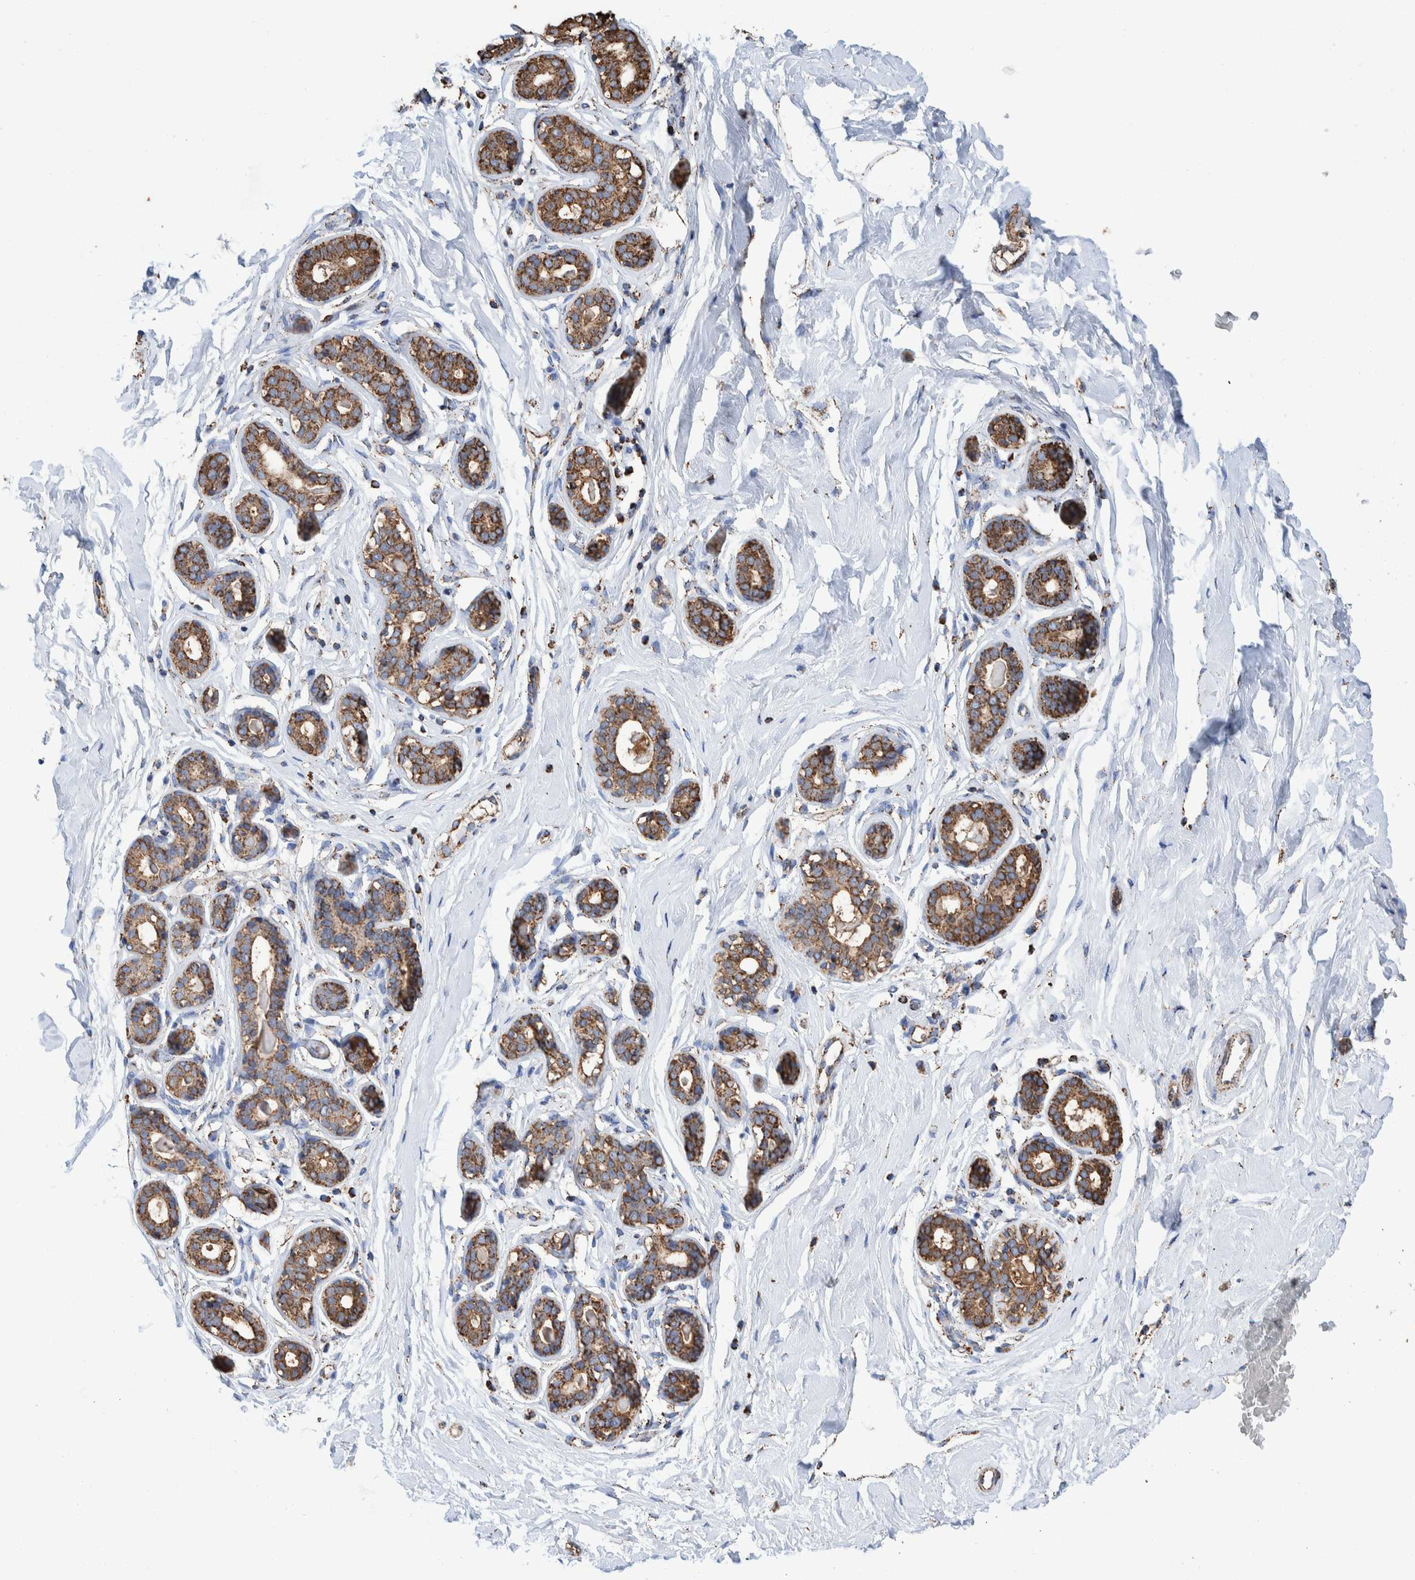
{"staining": {"intensity": "moderate", "quantity": ">75%", "location": "cytoplasmic/membranous"}, "tissue": "breast", "cell_type": "Adipocytes", "image_type": "normal", "snomed": [{"axis": "morphology", "description": "Normal tissue, NOS"}, {"axis": "topography", "description": "Breast"}], "caption": "This image demonstrates immunohistochemistry (IHC) staining of benign human breast, with medium moderate cytoplasmic/membranous staining in about >75% of adipocytes.", "gene": "VPS26C", "patient": {"sex": "female", "age": 23}}